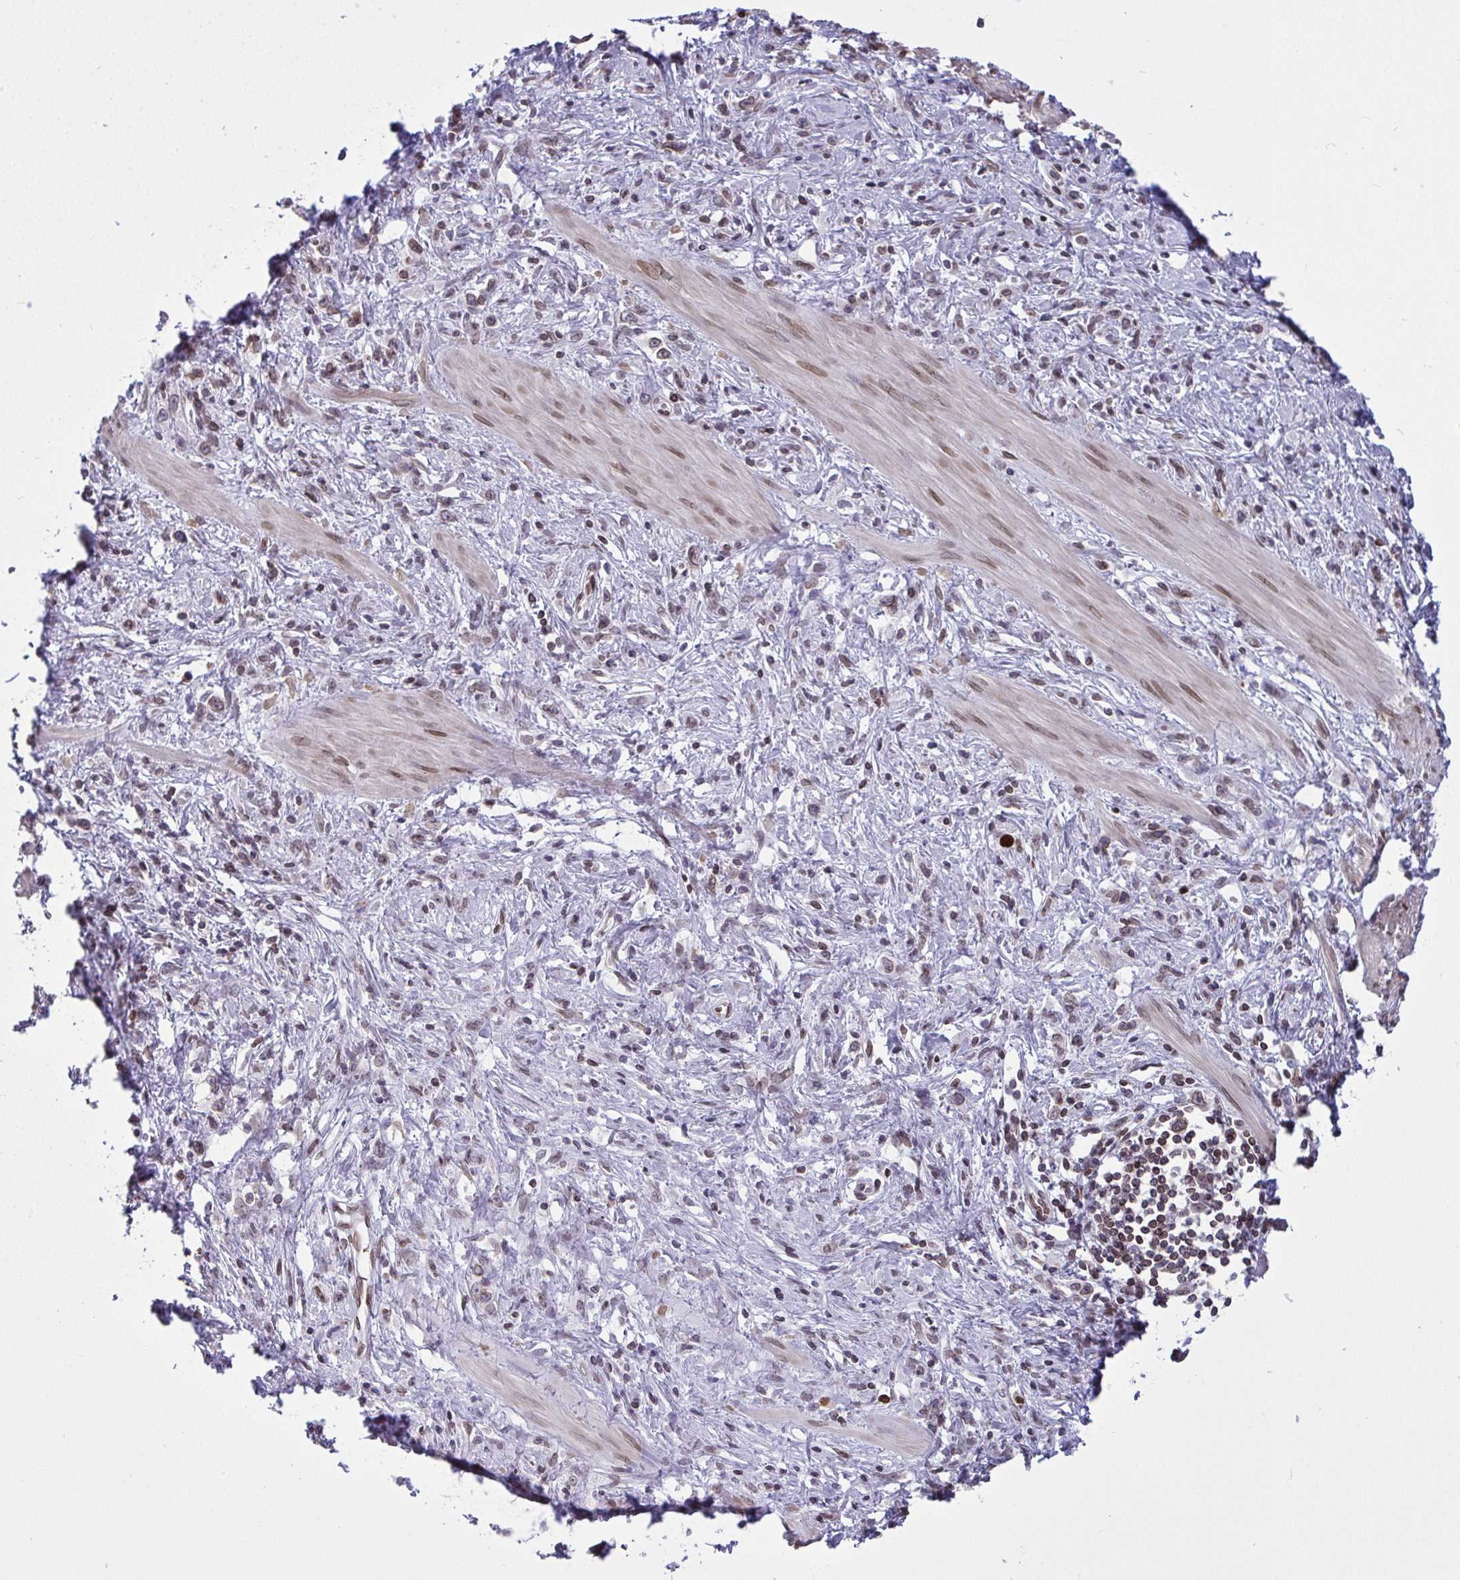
{"staining": {"intensity": "weak", "quantity": "<25%", "location": "nuclear"}, "tissue": "stomach cancer", "cell_type": "Tumor cells", "image_type": "cancer", "snomed": [{"axis": "morphology", "description": "Adenocarcinoma, NOS"}, {"axis": "topography", "description": "Stomach"}], "caption": "This is a photomicrograph of immunohistochemistry (IHC) staining of adenocarcinoma (stomach), which shows no expression in tumor cells.", "gene": "LMNB2", "patient": {"sex": "male", "age": 47}}